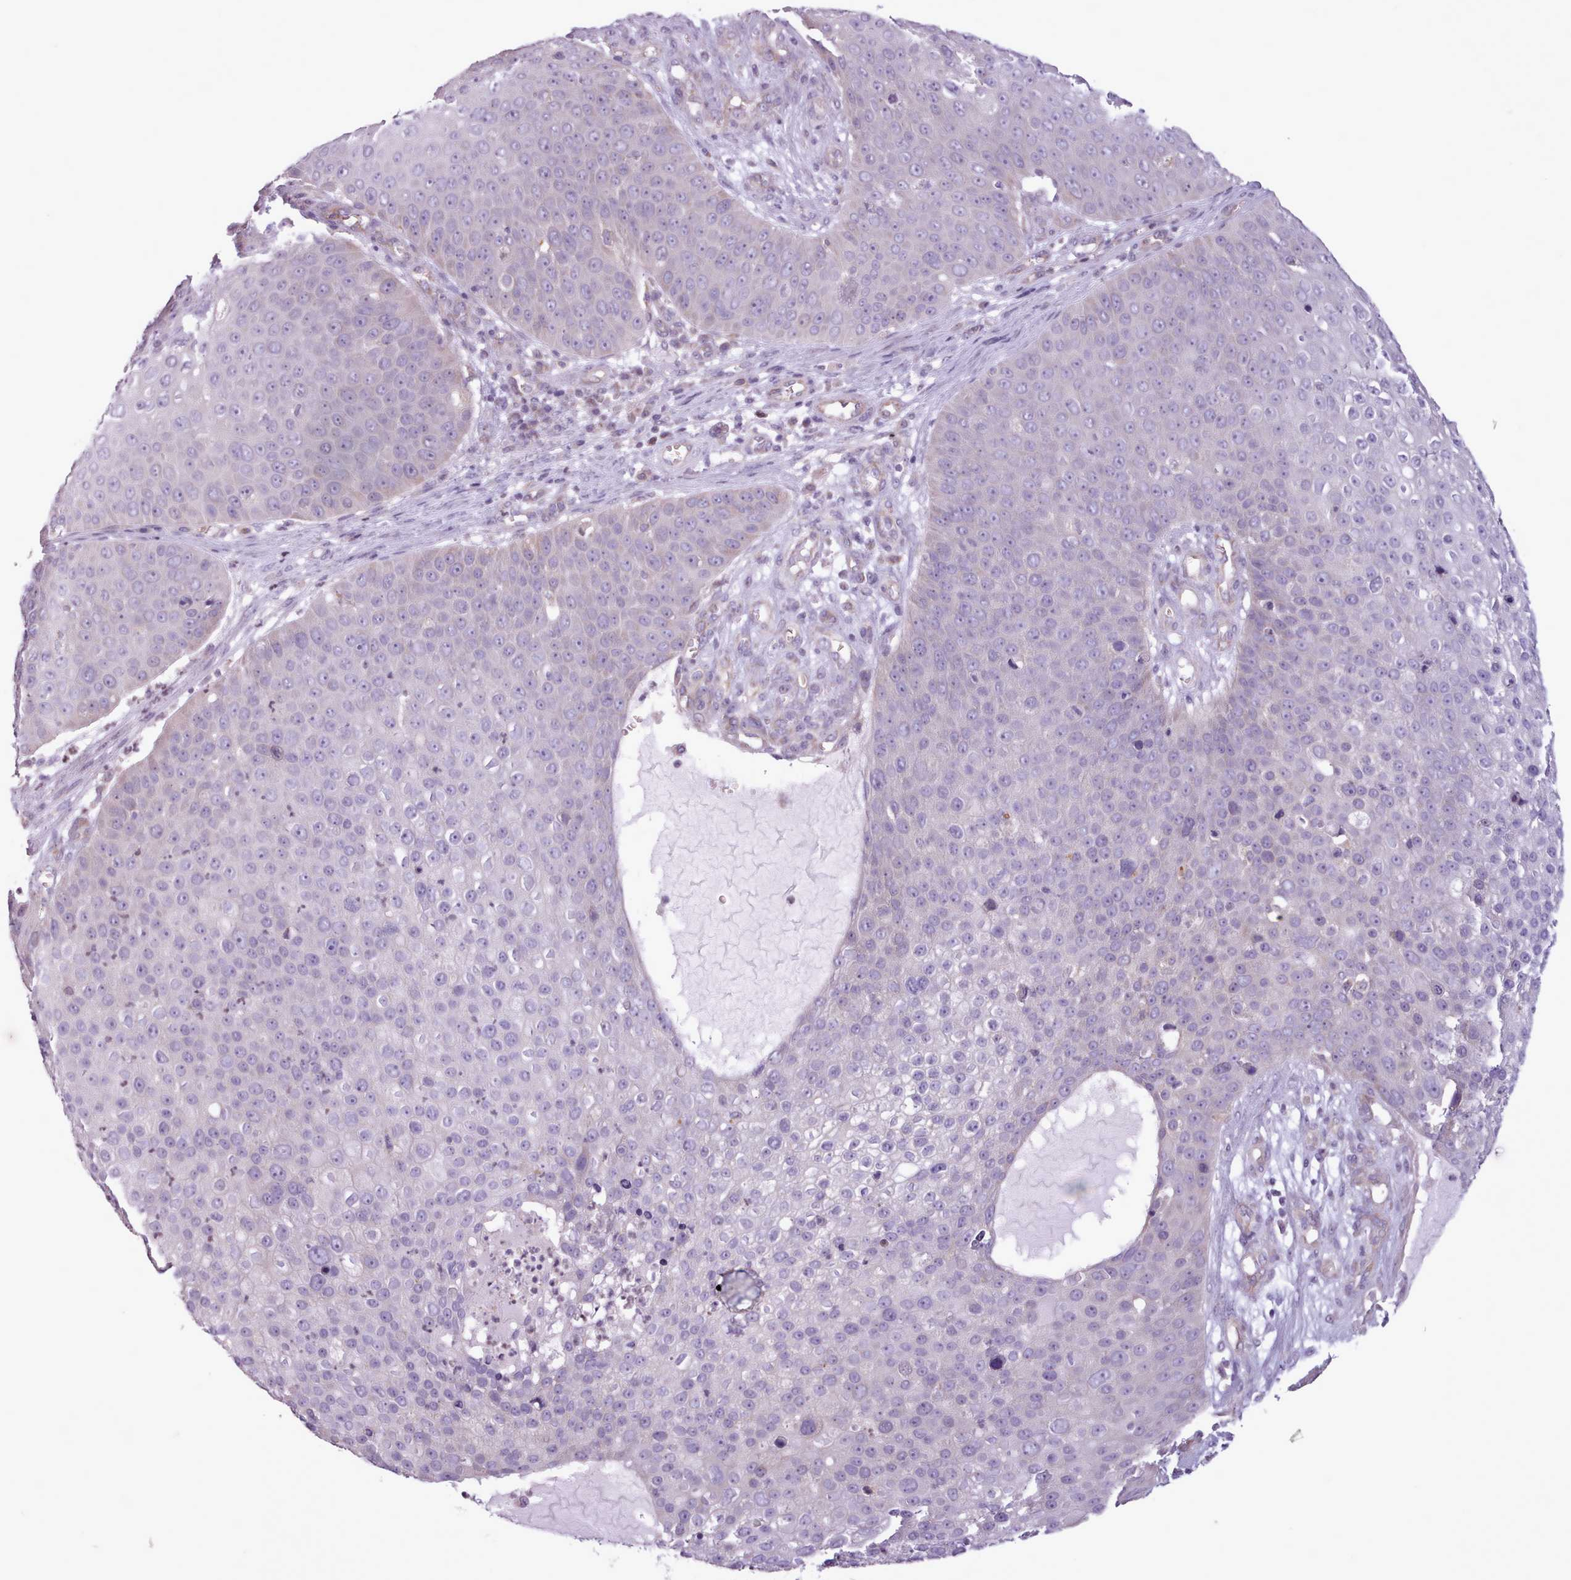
{"staining": {"intensity": "negative", "quantity": "none", "location": "none"}, "tissue": "skin cancer", "cell_type": "Tumor cells", "image_type": "cancer", "snomed": [{"axis": "morphology", "description": "Squamous cell carcinoma, NOS"}, {"axis": "topography", "description": "Skin"}], "caption": "Skin cancer (squamous cell carcinoma) was stained to show a protein in brown. There is no significant expression in tumor cells.", "gene": "SLURP1", "patient": {"sex": "male", "age": 71}}